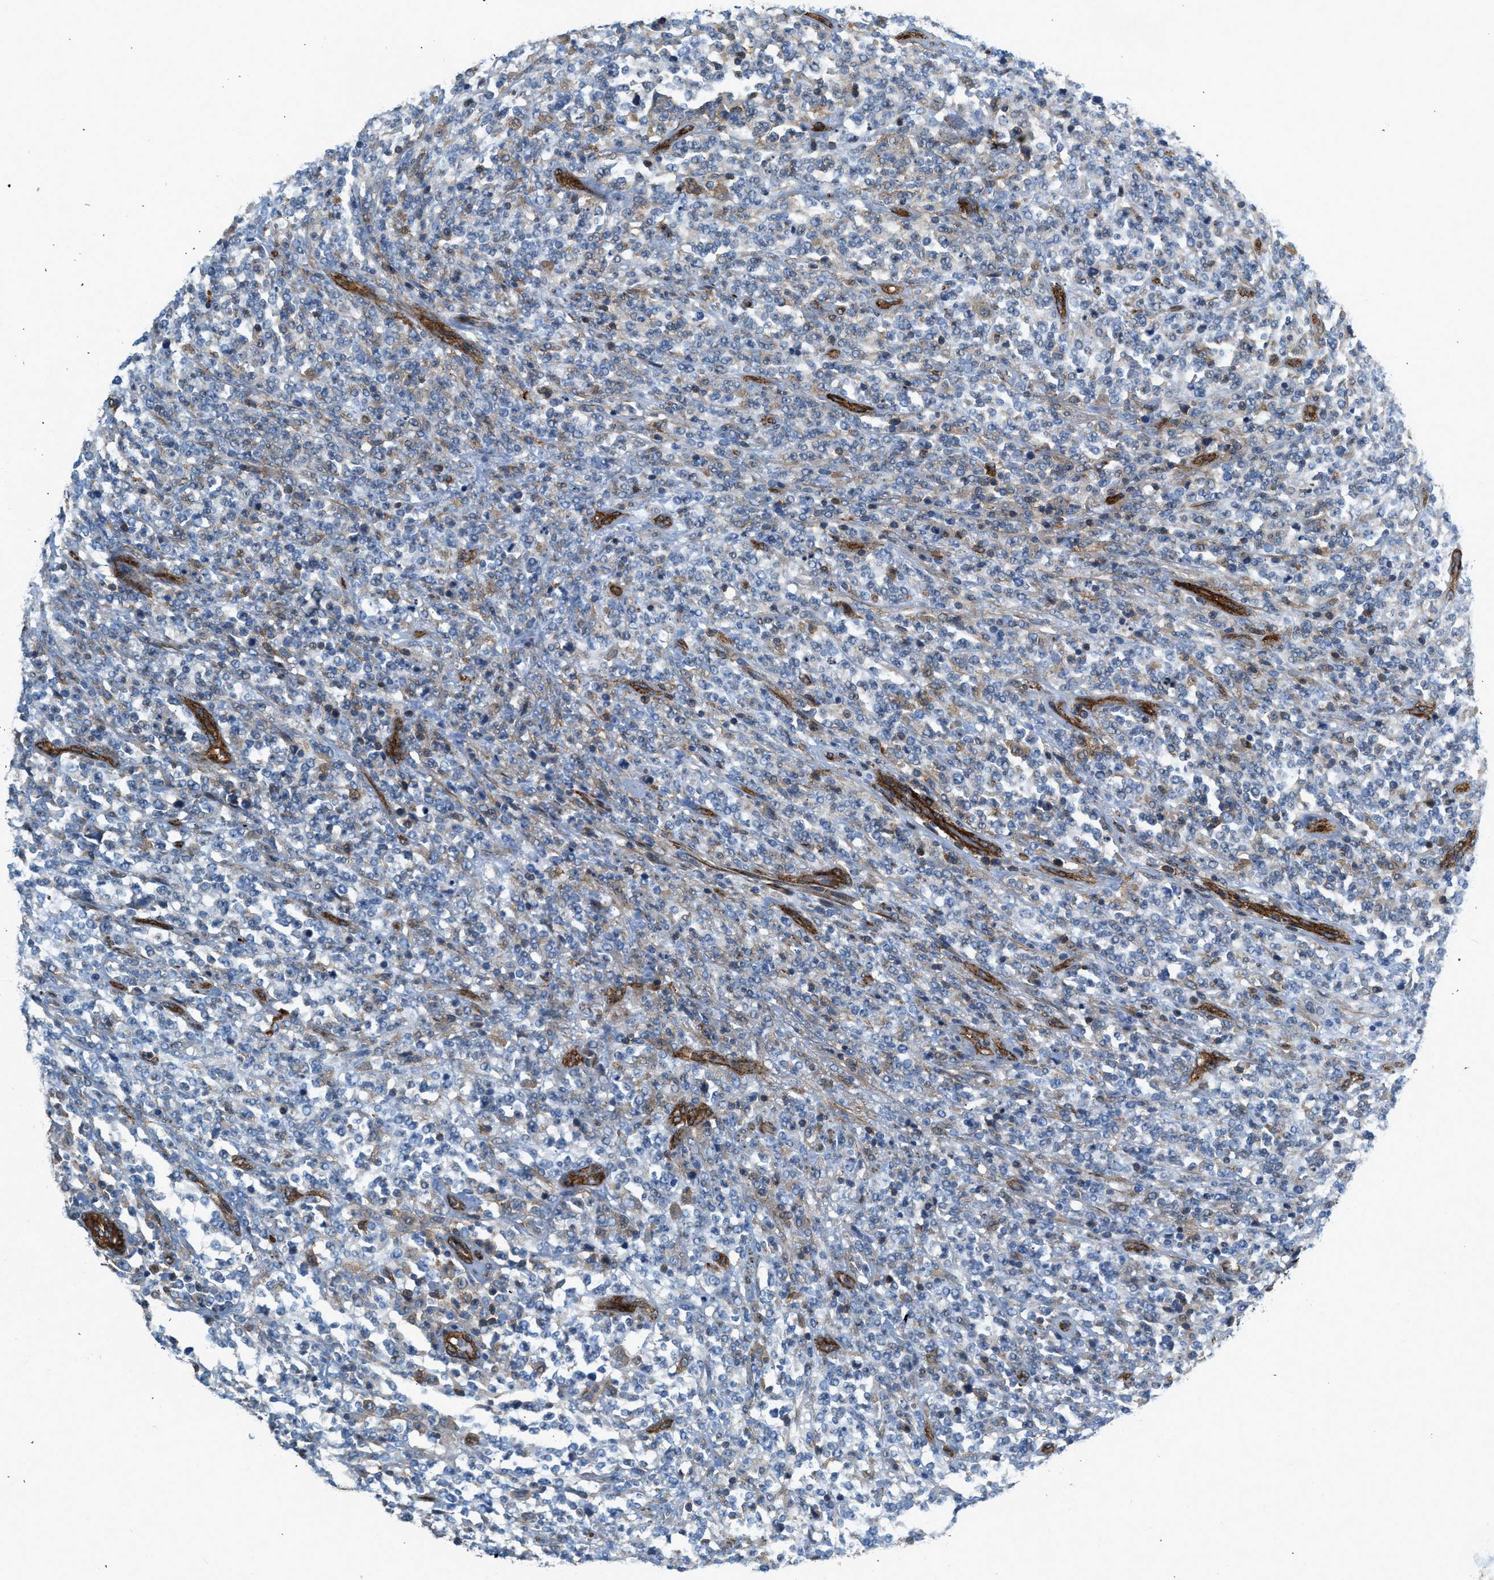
{"staining": {"intensity": "negative", "quantity": "none", "location": "none"}, "tissue": "lymphoma", "cell_type": "Tumor cells", "image_type": "cancer", "snomed": [{"axis": "morphology", "description": "Malignant lymphoma, non-Hodgkin's type, High grade"}, {"axis": "topography", "description": "Soft tissue"}], "caption": "DAB immunohistochemical staining of human lymphoma demonstrates no significant staining in tumor cells.", "gene": "HIP1", "patient": {"sex": "male", "age": 18}}